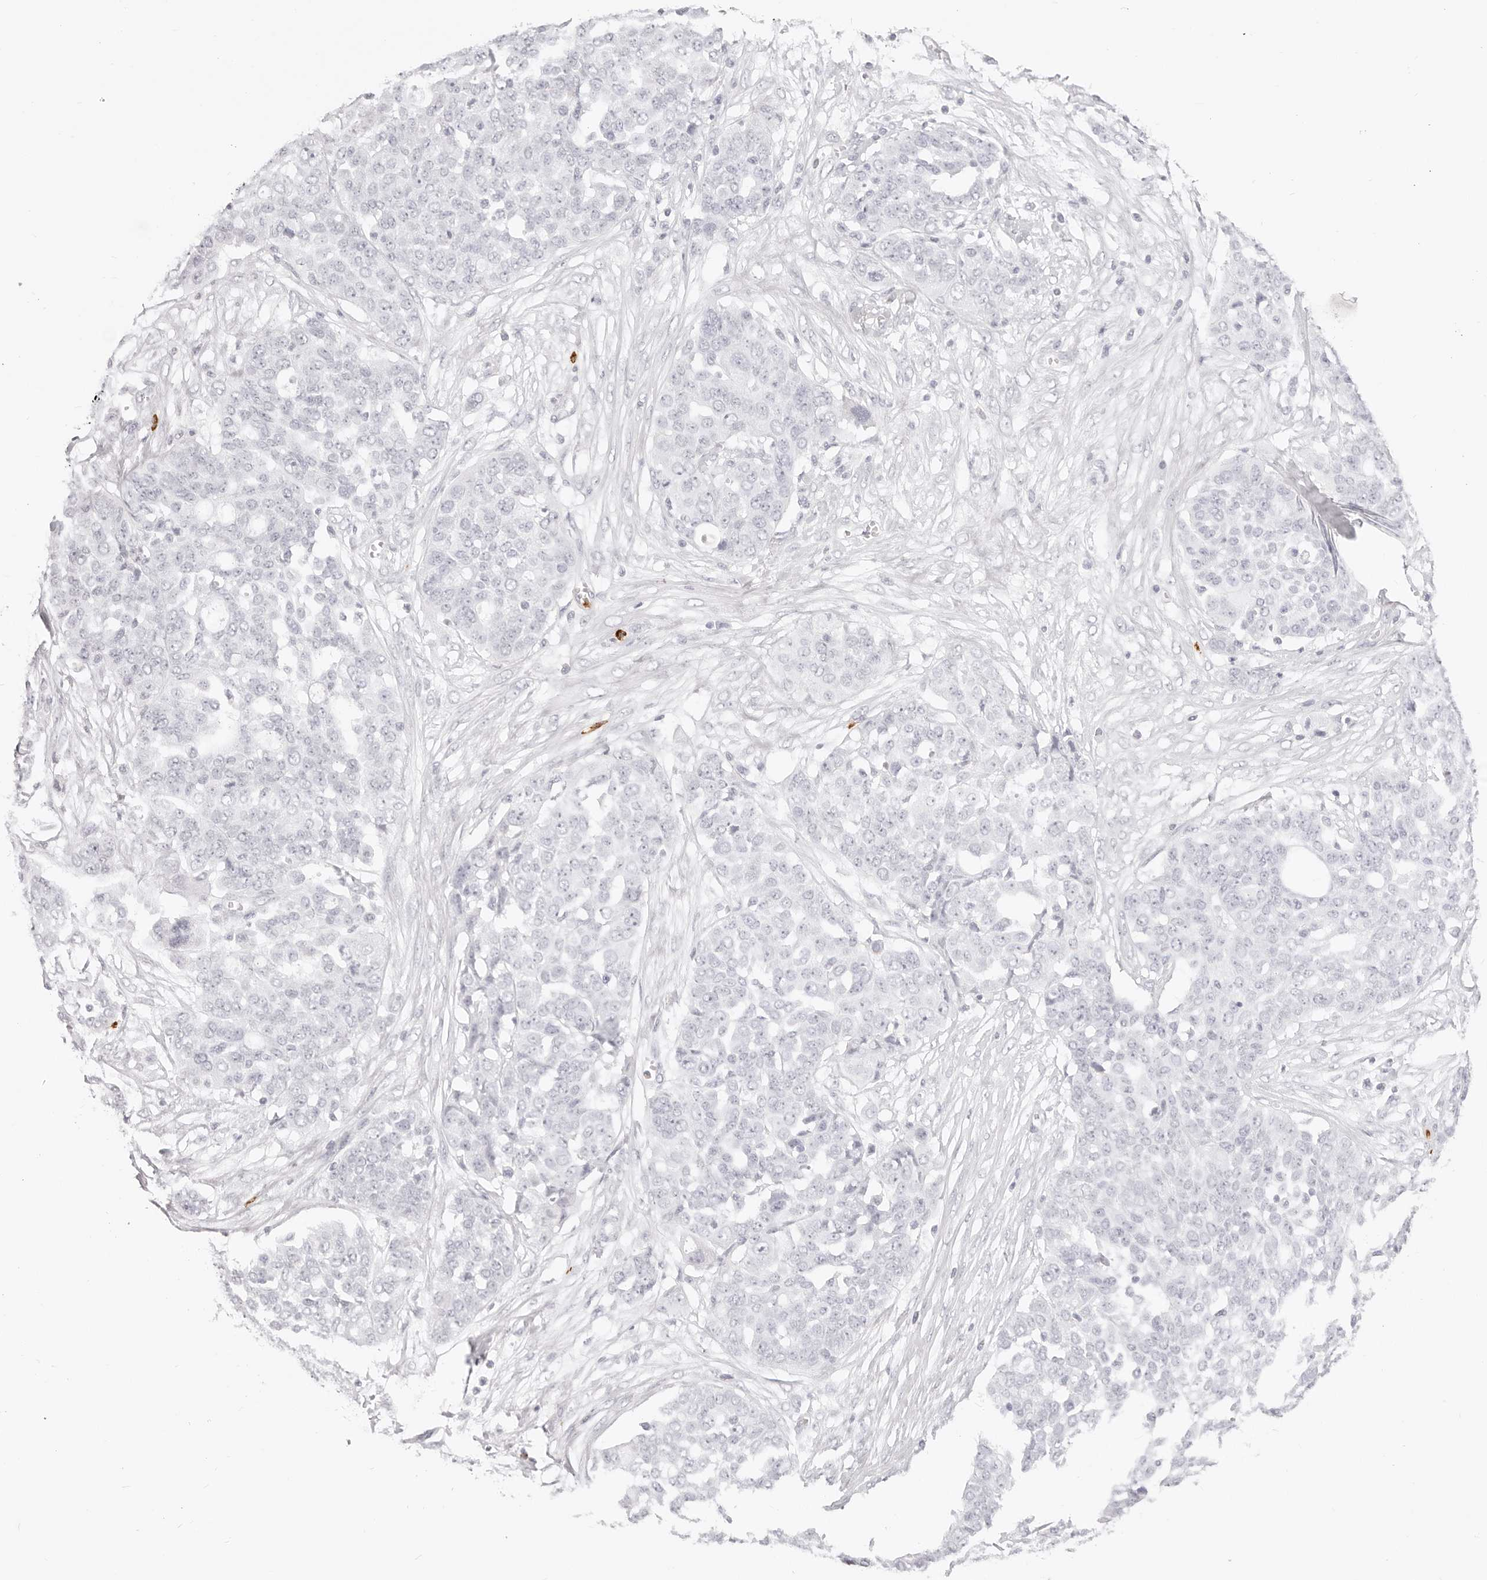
{"staining": {"intensity": "negative", "quantity": "none", "location": "none"}, "tissue": "ovarian cancer", "cell_type": "Tumor cells", "image_type": "cancer", "snomed": [{"axis": "morphology", "description": "Cystadenocarcinoma, serous, NOS"}, {"axis": "topography", "description": "Soft tissue"}, {"axis": "topography", "description": "Ovary"}], "caption": "Immunohistochemistry (IHC) histopathology image of neoplastic tissue: ovarian cancer (serous cystadenocarcinoma) stained with DAB reveals no significant protein positivity in tumor cells. The staining was performed using DAB (3,3'-diaminobenzidine) to visualize the protein expression in brown, while the nuclei were stained in blue with hematoxylin (Magnification: 20x).", "gene": "CAMP", "patient": {"sex": "female", "age": 57}}